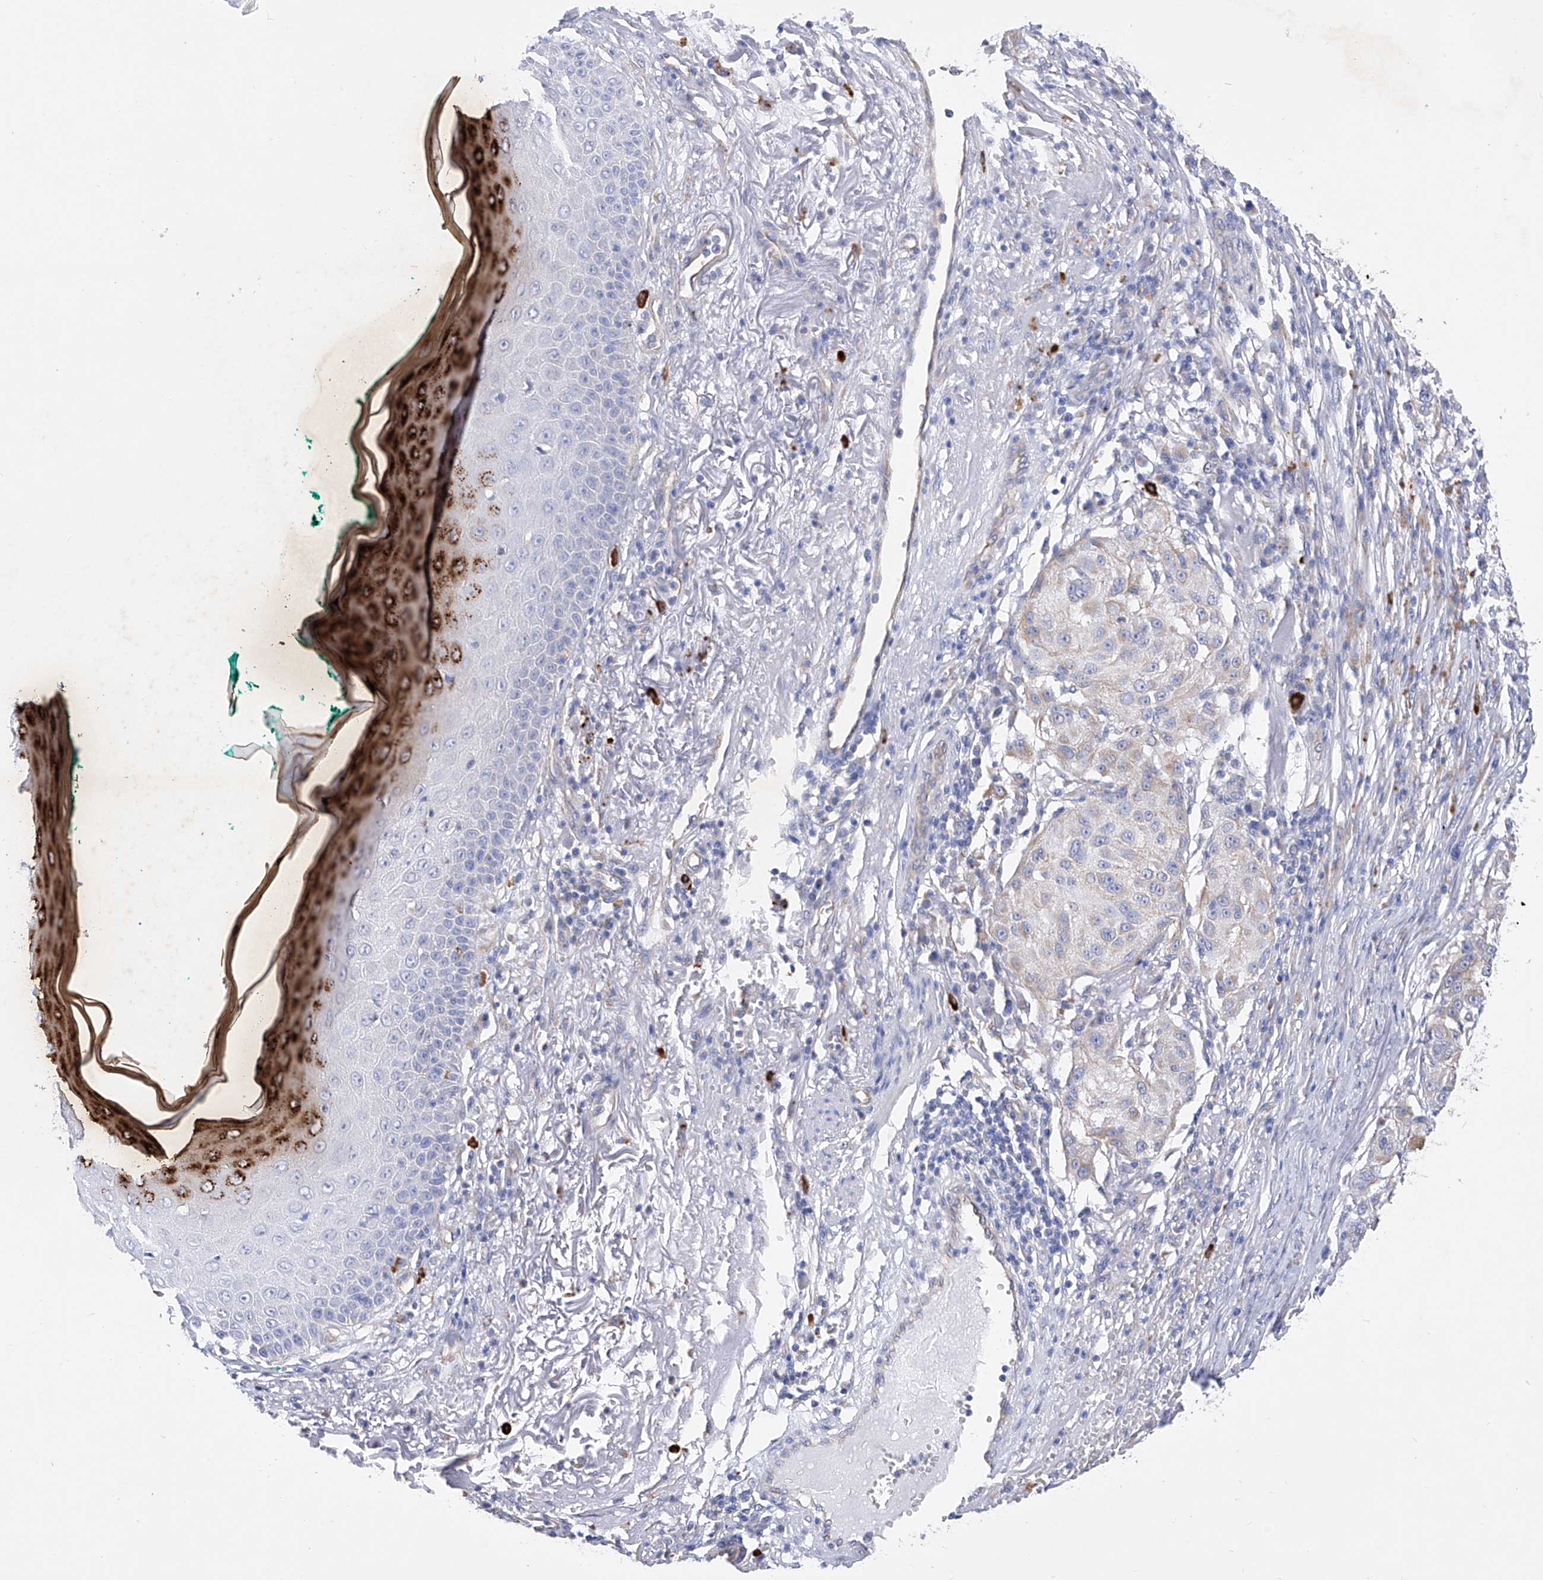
{"staining": {"intensity": "negative", "quantity": "none", "location": "none"}, "tissue": "melanoma", "cell_type": "Tumor cells", "image_type": "cancer", "snomed": [{"axis": "morphology", "description": "Necrosis, NOS"}, {"axis": "morphology", "description": "Malignant melanoma, NOS"}, {"axis": "topography", "description": "Skin"}], "caption": "The histopathology image demonstrates no significant positivity in tumor cells of malignant melanoma.", "gene": "FLG", "patient": {"sex": "female", "age": 87}}